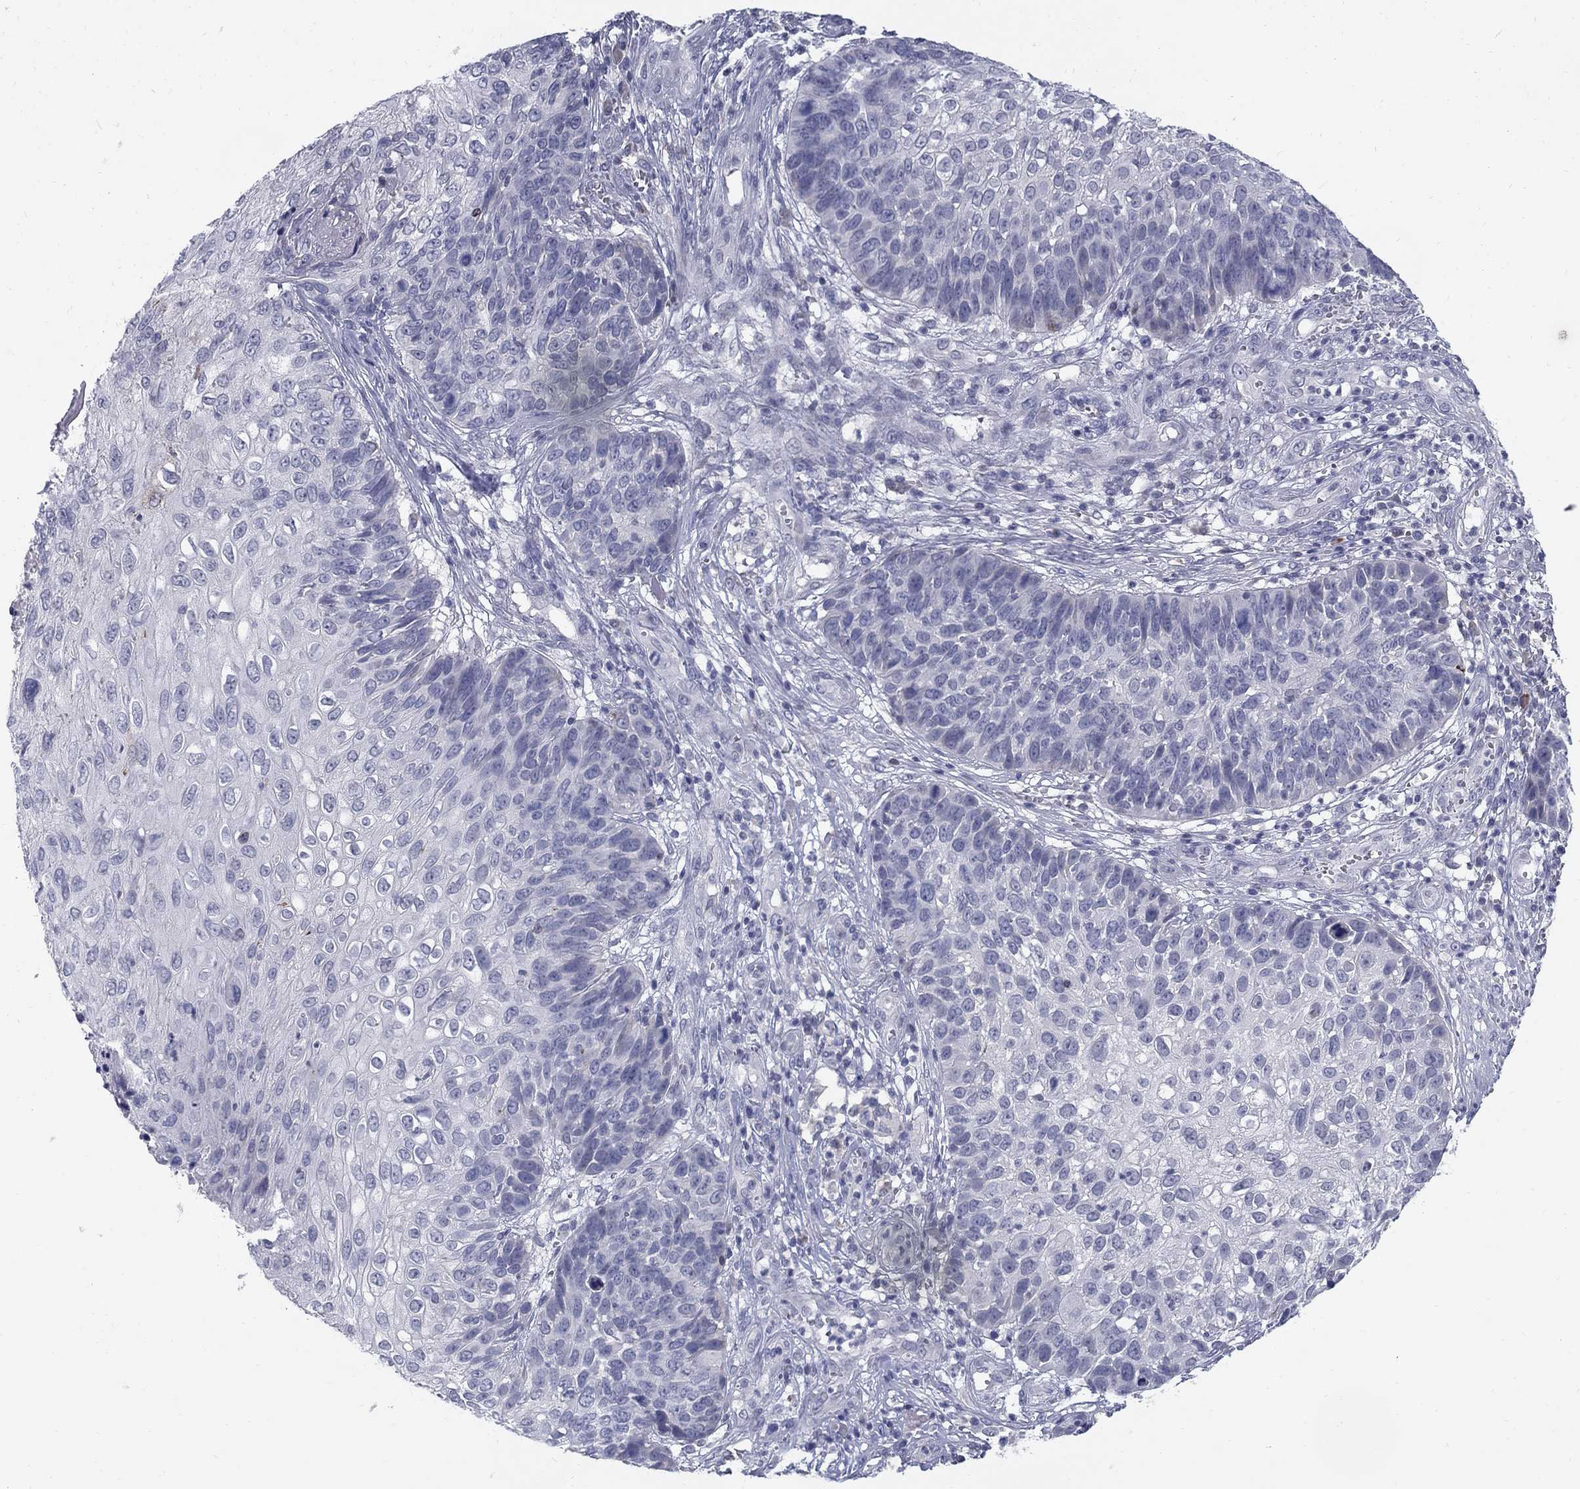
{"staining": {"intensity": "negative", "quantity": "none", "location": "none"}, "tissue": "skin cancer", "cell_type": "Tumor cells", "image_type": "cancer", "snomed": [{"axis": "morphology", "description": "Squamous cell carcinoma, NOS"}, {"axis": "topography", "description": "Skin"}], "caption": "Image shows no protein staining in tumor cells of skin cancer (squamous cell carcinoma) tissue. Nuclei are stained in blue.", "gene": "NTRK2", "patient": {"sex": "male", "age": 92}}